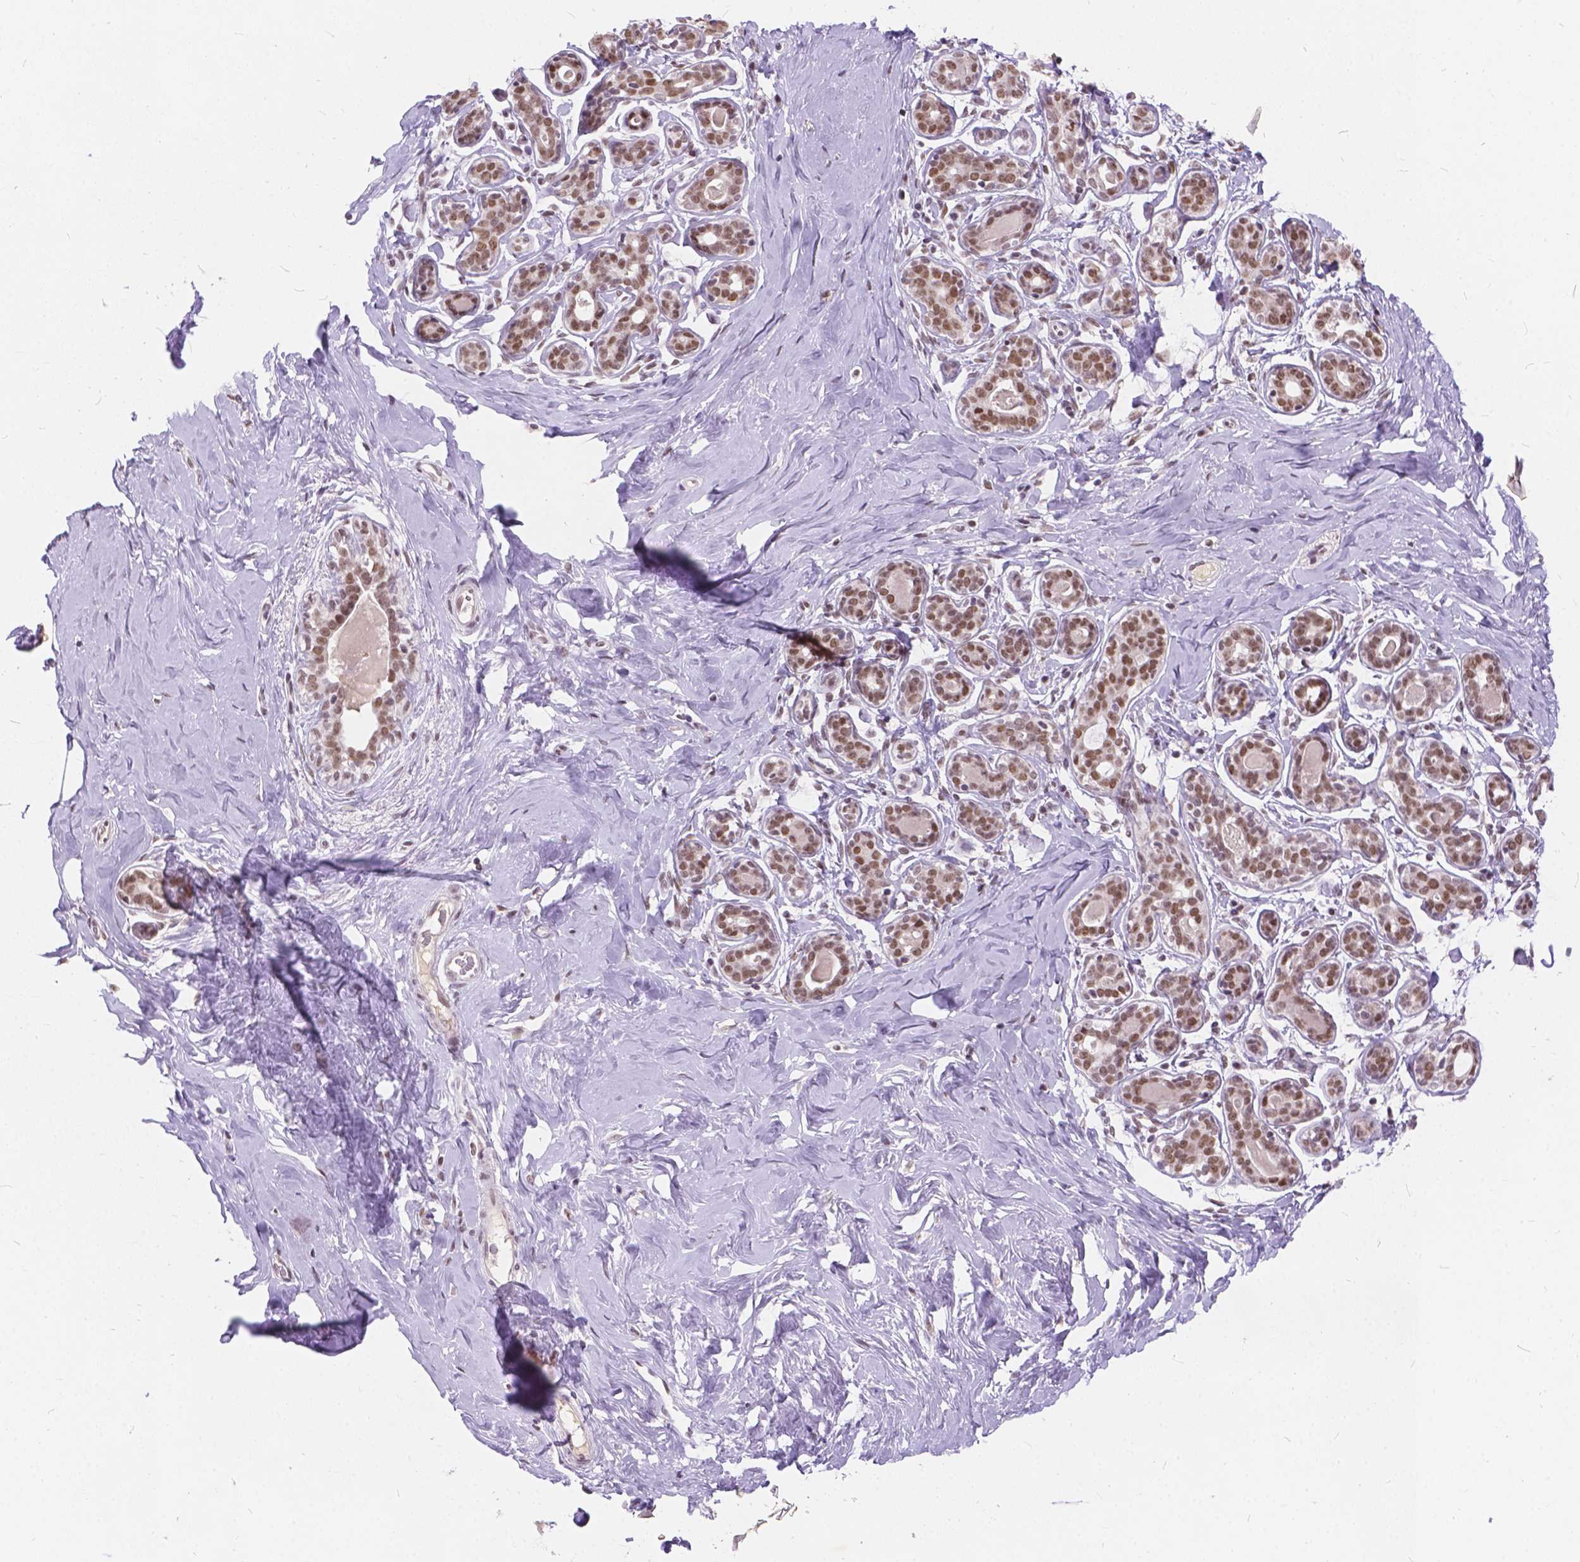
{"staining": {"intensity": "weak", "quantity": ">75%", "location": "nuclear"}, "tissue": "breast", "cell_type": "Adipocytes", "image_type": "normal", "snomed": [{"axis": "morphology", "description": "Normal tissue, NOS"}, {"axis": "topography", "description": "Skin"}, {"axis": "topography", "description": "Breast"}], "caption": "A low amount of weak nuclear staining is appreciated in about >75% of adipocytes in unremarkable breast. (DAB = brown stain, brightfield microscopy at high magnification).", "gene": "FAM53A", "patient": {"sex": "female", "age": 43}}